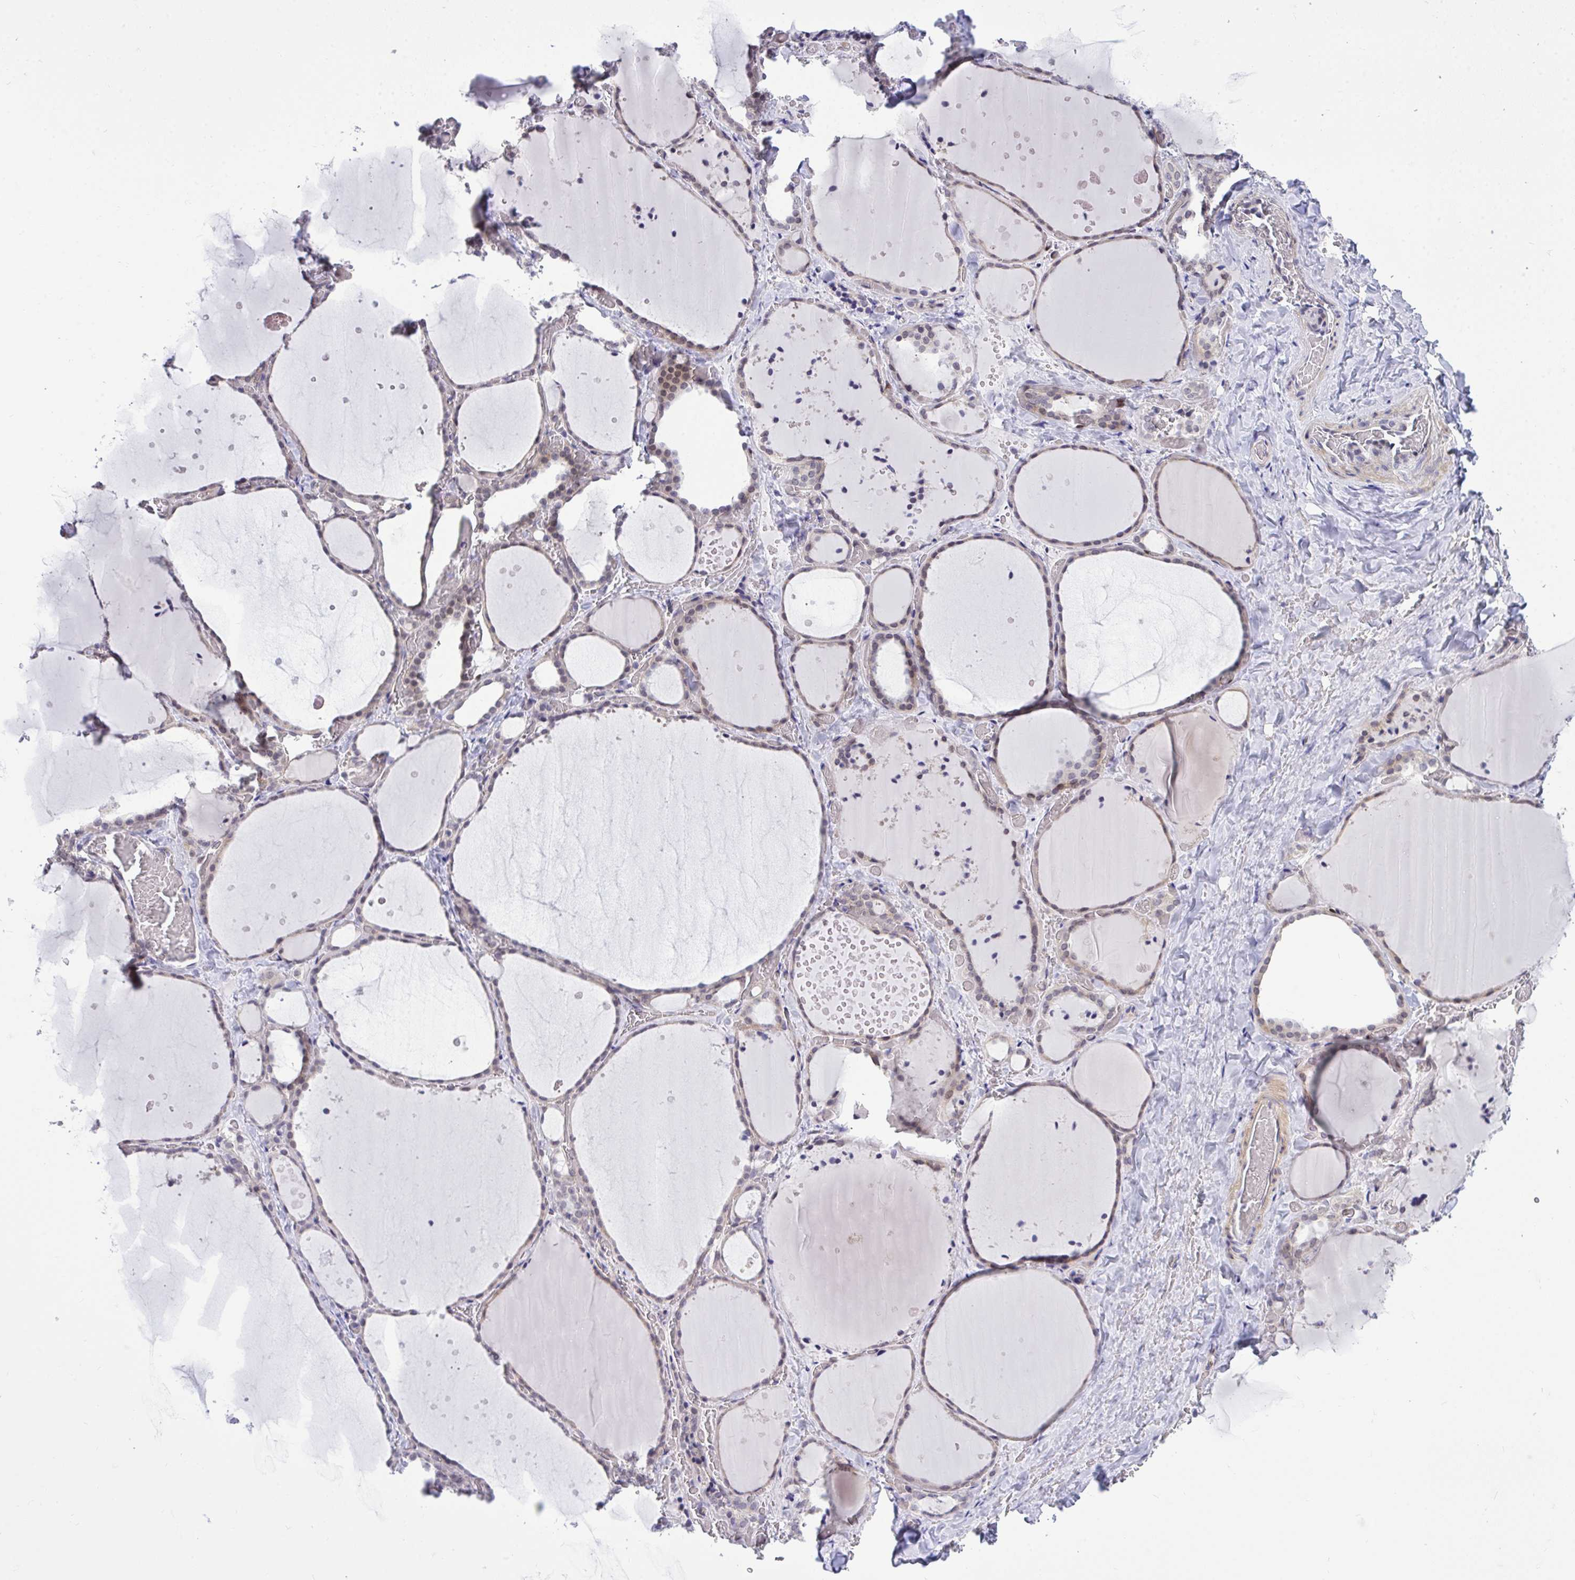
{"staining": {"intensity": "weak", "quantity": ">75%", "location": "cytoplasmic/membranous,nuclear"}, "tissue": "thyroid gland", "cell_type": "Glandular cells", "image_type": "normal", "snomed": [{"axis": "morphology", "description": "Normal tissue, NOS"}, {"axis": "topography", "description": "Thyroid gland"}], "caption": "This image reveals normal thyroid gland stained with IHC to label a protein in brown. The cytoplasmic/membranous,nuclear of glandular cells show weak positivity for the protein. Nuclei are counter-stained blue.", "gene": "HMBOX1", "patient": {"sex": "female", "age": 36}}